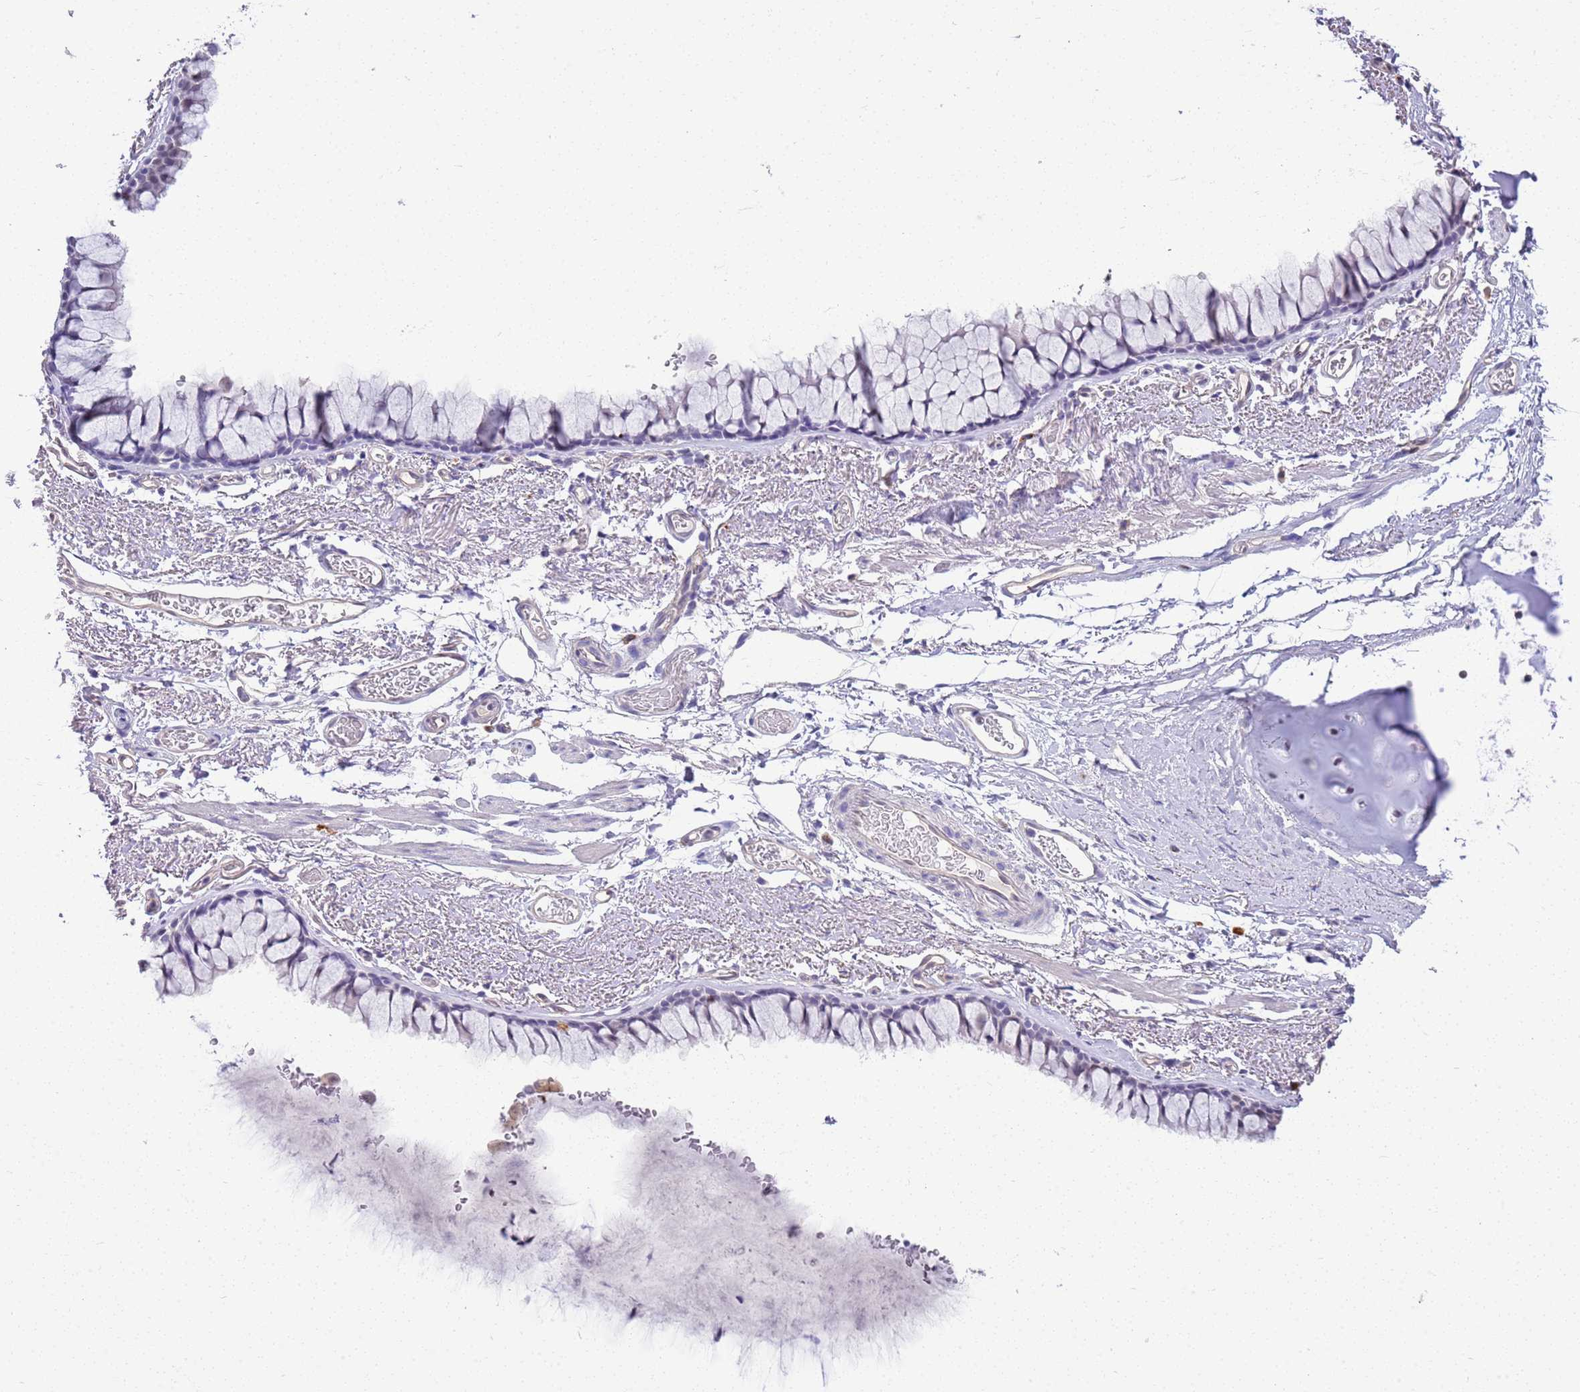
{"staining": {"intensity": "negative", "quantity": "none", "location": "none"}, "tissue": "bronchus", "cell_type": "Respiratory epithelial cells", "image_type": "normal", "snomed": [{"axis": "morphology", "description": "Normal tissue, NOS"}, {"axis": "topography", "description": "Bronchus"}], "caption": "This is an IHC photomicrograph of unremarkable human bronchus. There is no staining in respiratory epithelial cells.", "gene": "CTRC", "patient": {"sex": "male", "age": 65}}